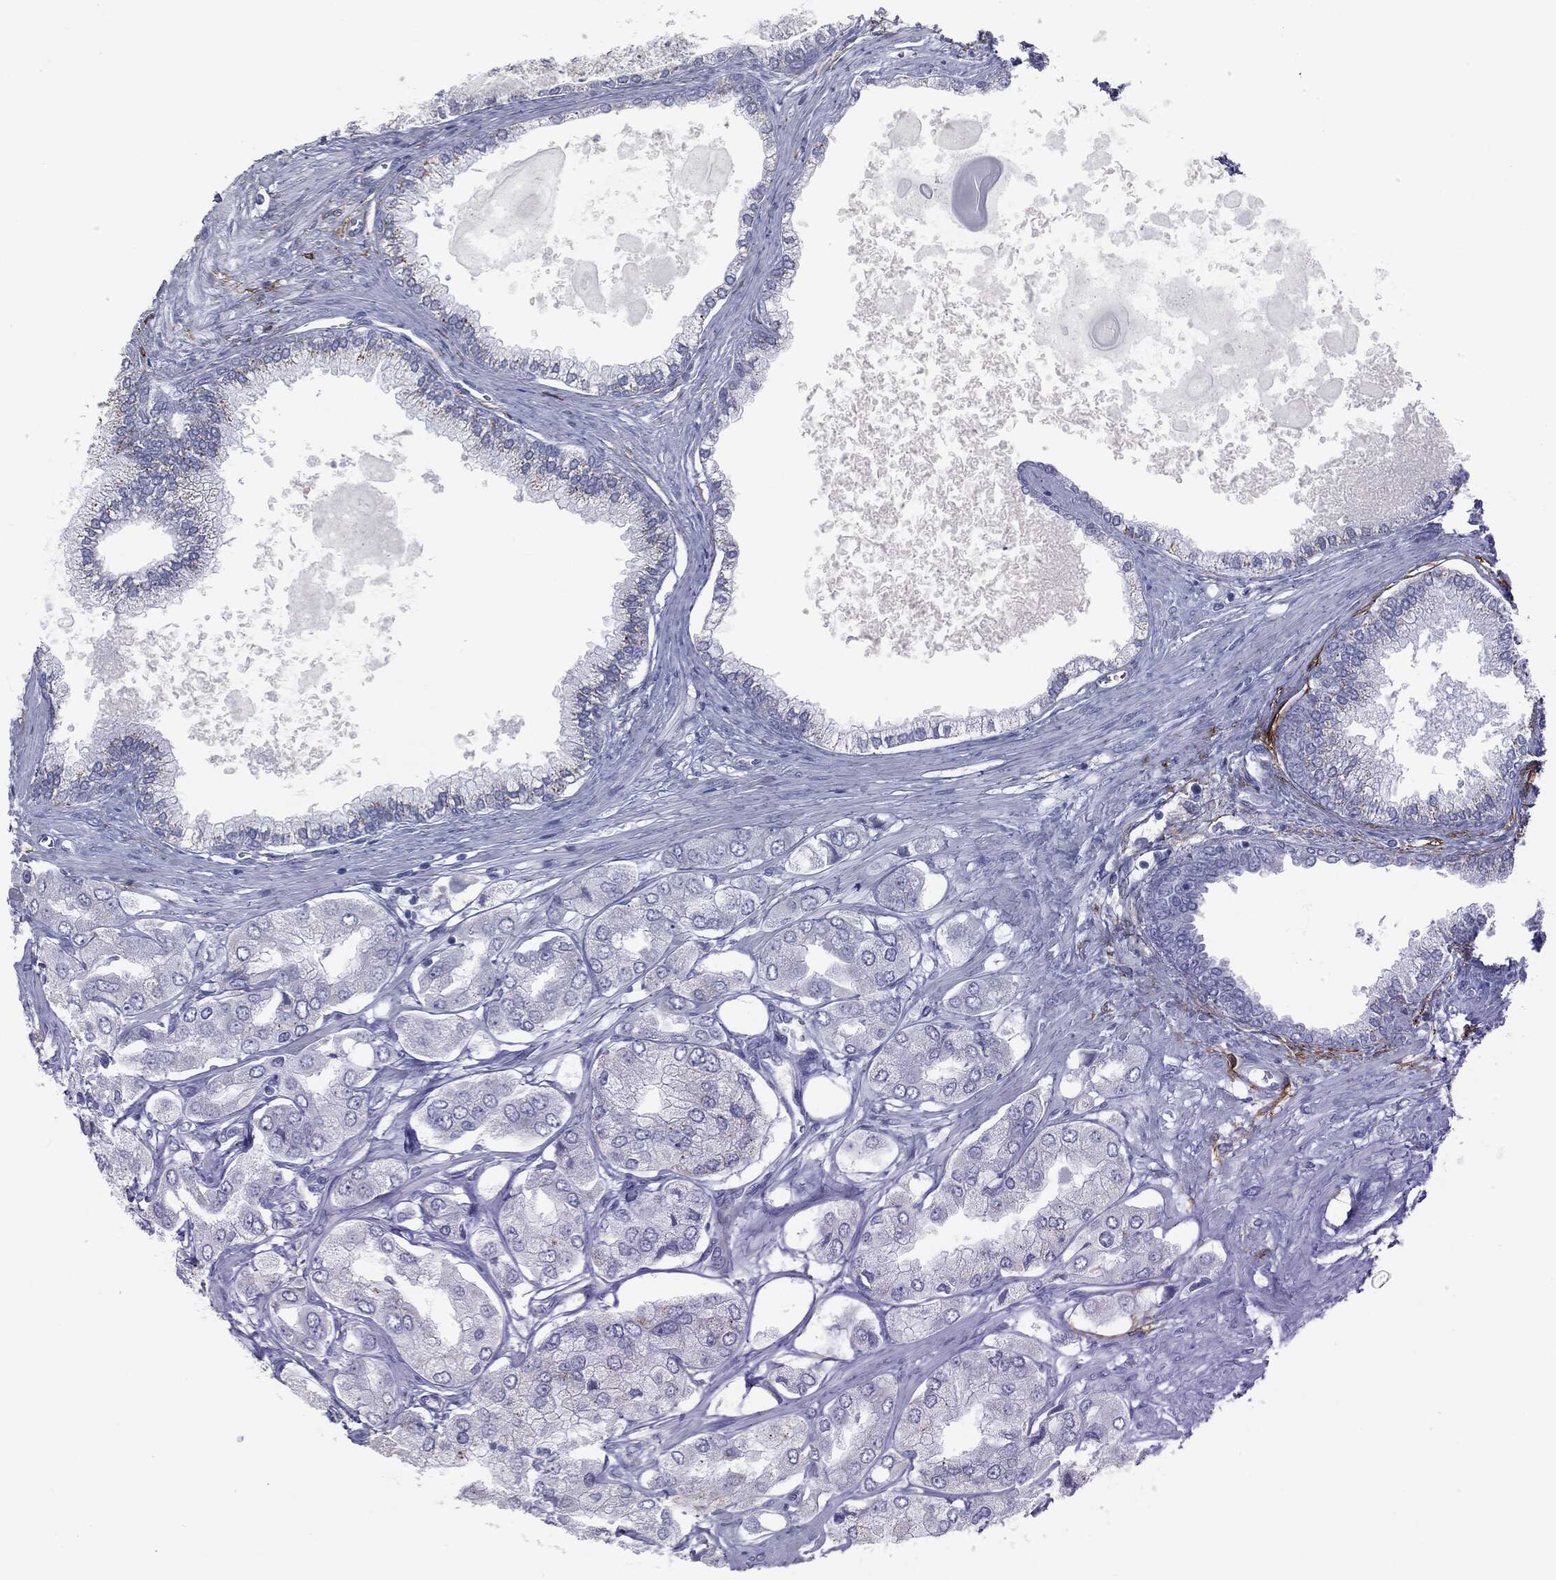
{"staining": {"intensity": "negative", "quantity": "none", "location": "none"}, "tissue": "prostate cancer", "cell_type": "Tumor cells", "image_type": "cancer", "snomed": [{"axis": "morphology", "description": "Adenocarcinoma, Low grade"}, {"axis": "topography", "description": "Prostate"}], "caption": "Immunohistochemistry photomicrograph of neoplastic tissue: human prostate cancer stained with DAB (3,3'-diaminobenzidine) exhibits no significant protein positivity in tumor cells.", "gene": "CAV3", "patient": {"sex": "male", "age": 69}}